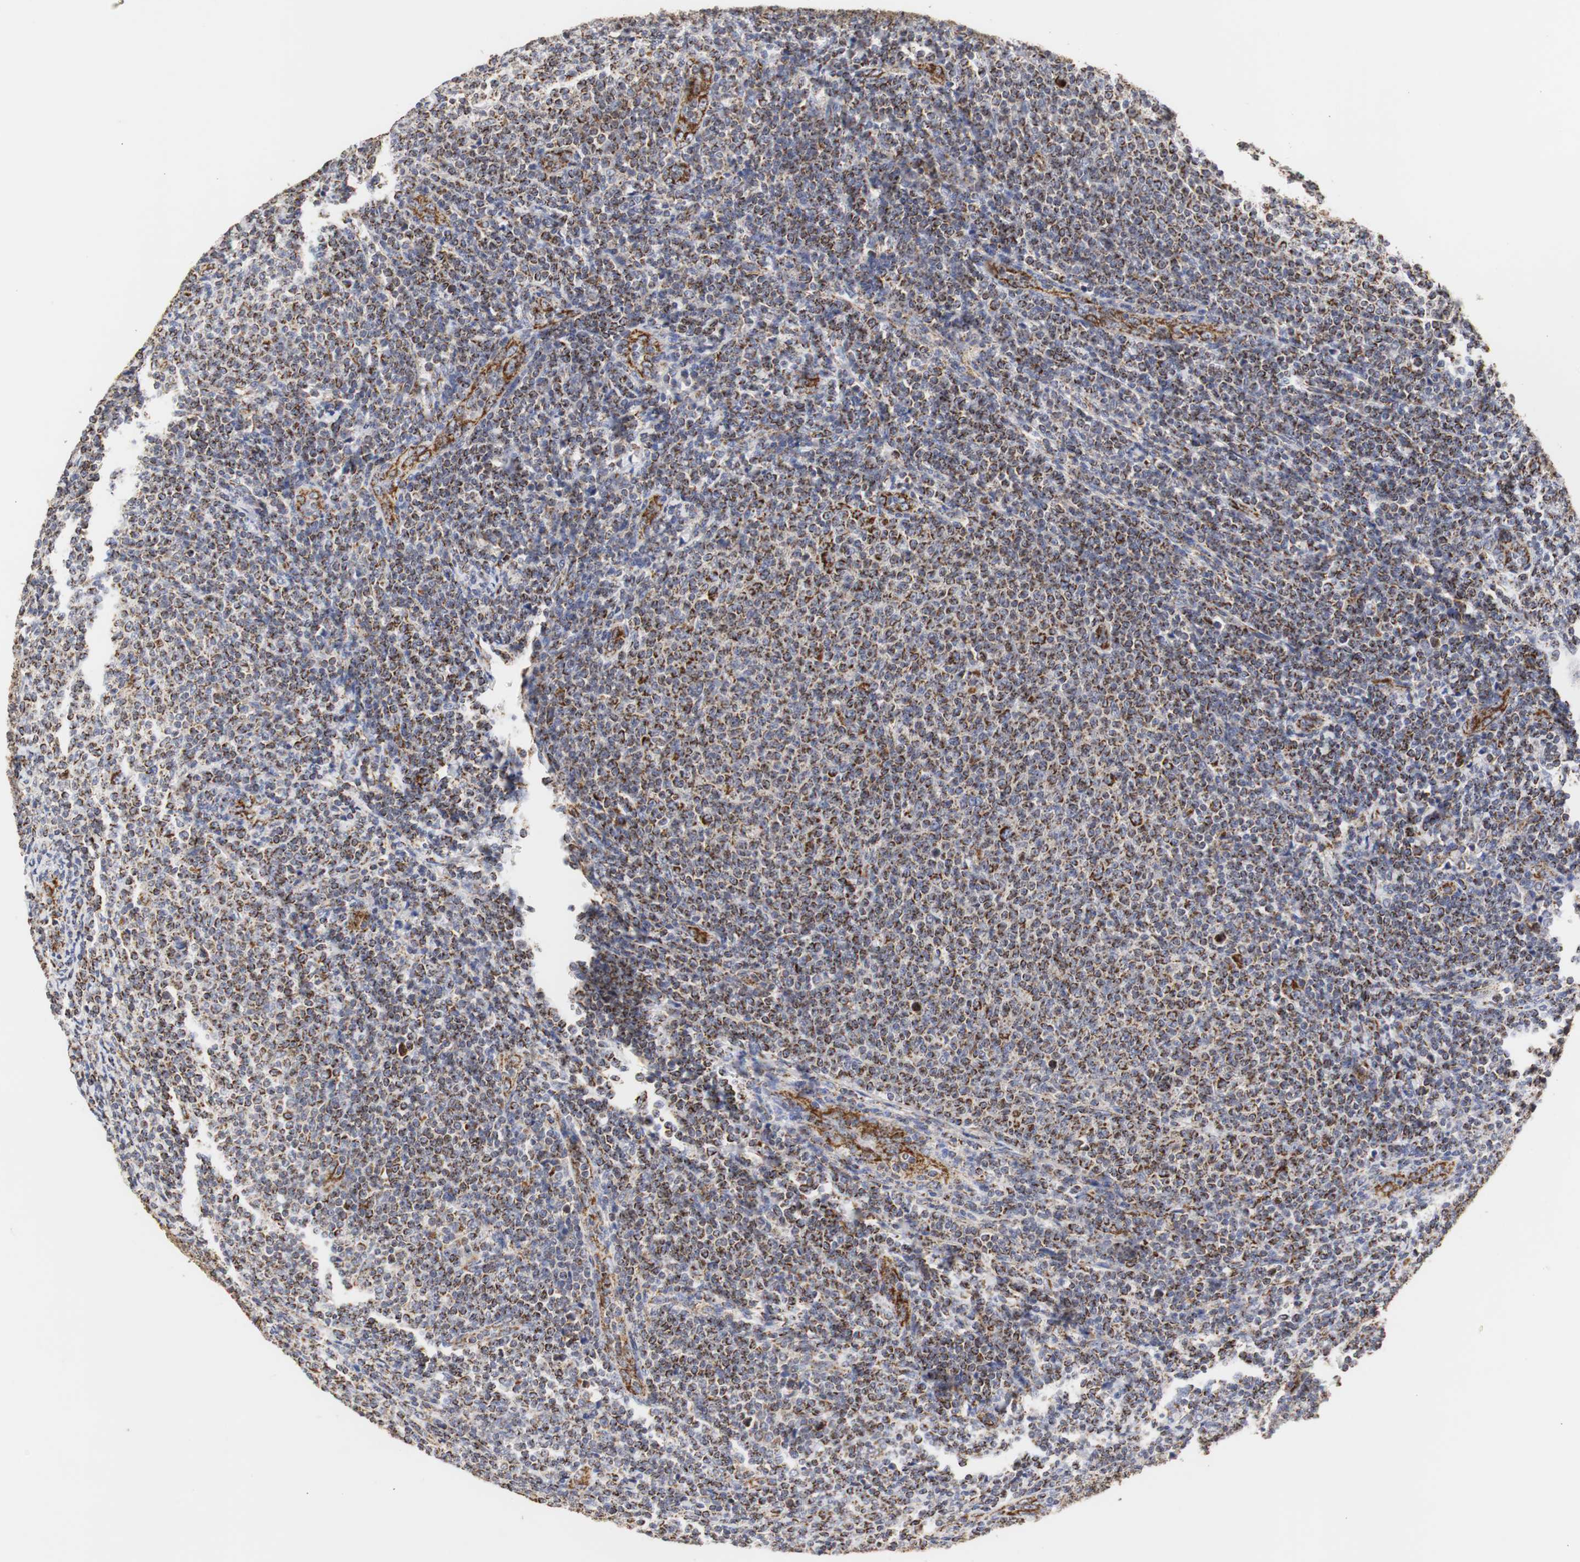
{"staining": {"intensity": "strong", "quantity": ">75%", "location": "cytoplasmic/membranous"}, "tissue": "lymphoma", "cell_type": "Tumor cells", "image_type": "cancer", "snomed": [{"axis": "morphology", "description": "Malignant lymphoma, non-Hodgkin's type, Low grade"}, {"axis": "topography", "description": "Lymph node"}], "caption": "Immunohistochemistry (DAB (3,3'-diaminobenzidine)) staining of human malignant lymphoma, non-Hodgkin's type (low-grade) demonstrates strong cytoplasmic/membranous protein expression in about >75% of tumor cells. The staining was performed using DAB (3,3'-diaminobenzidine) to visualize the protein expression in brown, while the nuclei were stained in blue with hematoxylin (Magnification: 20x).", "gene": "HSD17B10", "patient": {"sex": "male", "age": 66}}